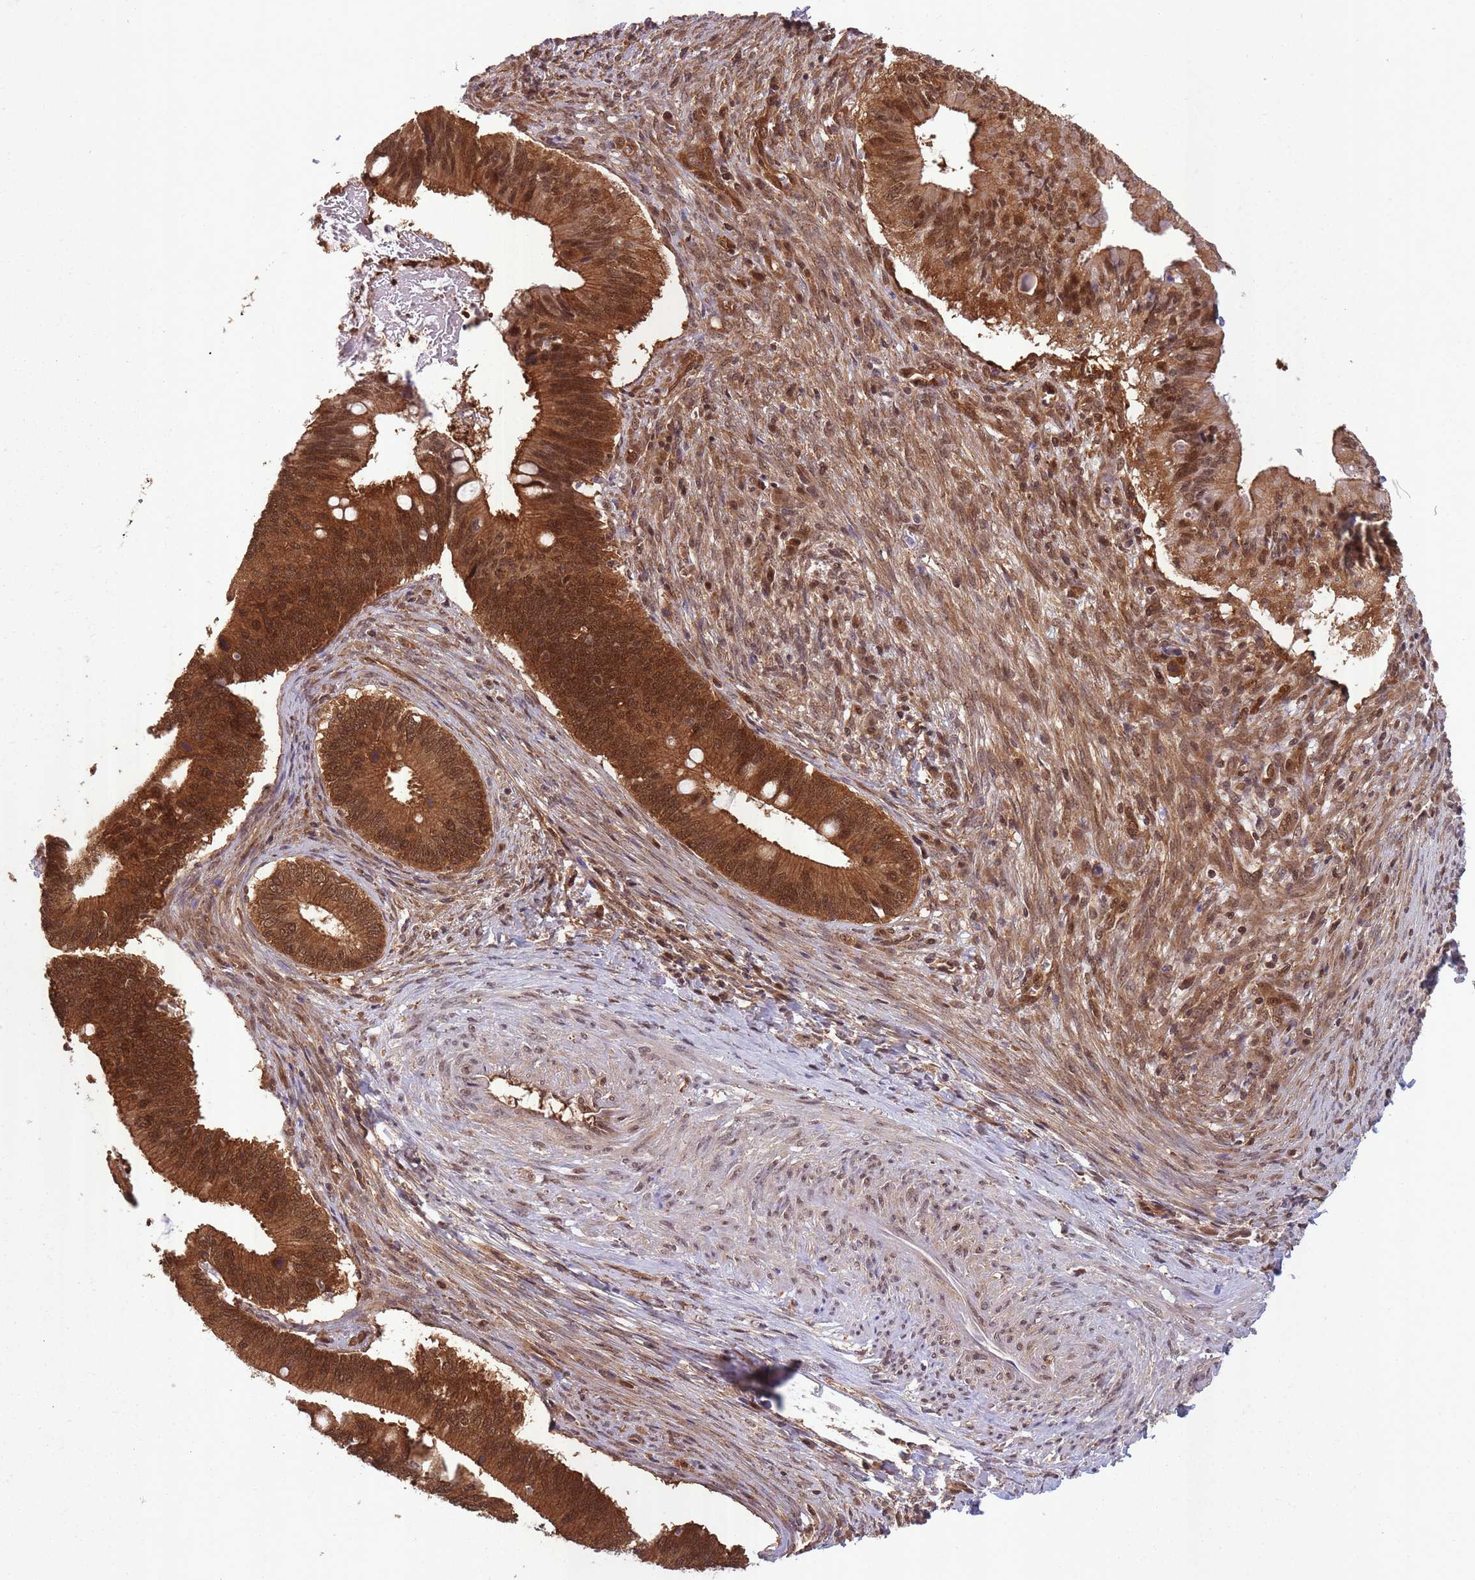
{"staining": {"intensity": "strong", "quantity": ">75%", "location": "cytoplasmic/membranous,nuclear"}, "tissue": "cervical cancer", "cell_type": "Tumor cells", "image_type": "cancer", "snomed": [{"axis": "morphology", "description": "Adenocarcinoma, NOS"}, {"axis": "topography", "description": "Cervix"}], "caption": "Cervical adenocarcinoma tissue reveals strong cytoplasmic/membranous and nuclear expression in about >75% of tumor cells", "gene": "PPP6R3", "patient": {"sex": "female", "age": 42}}